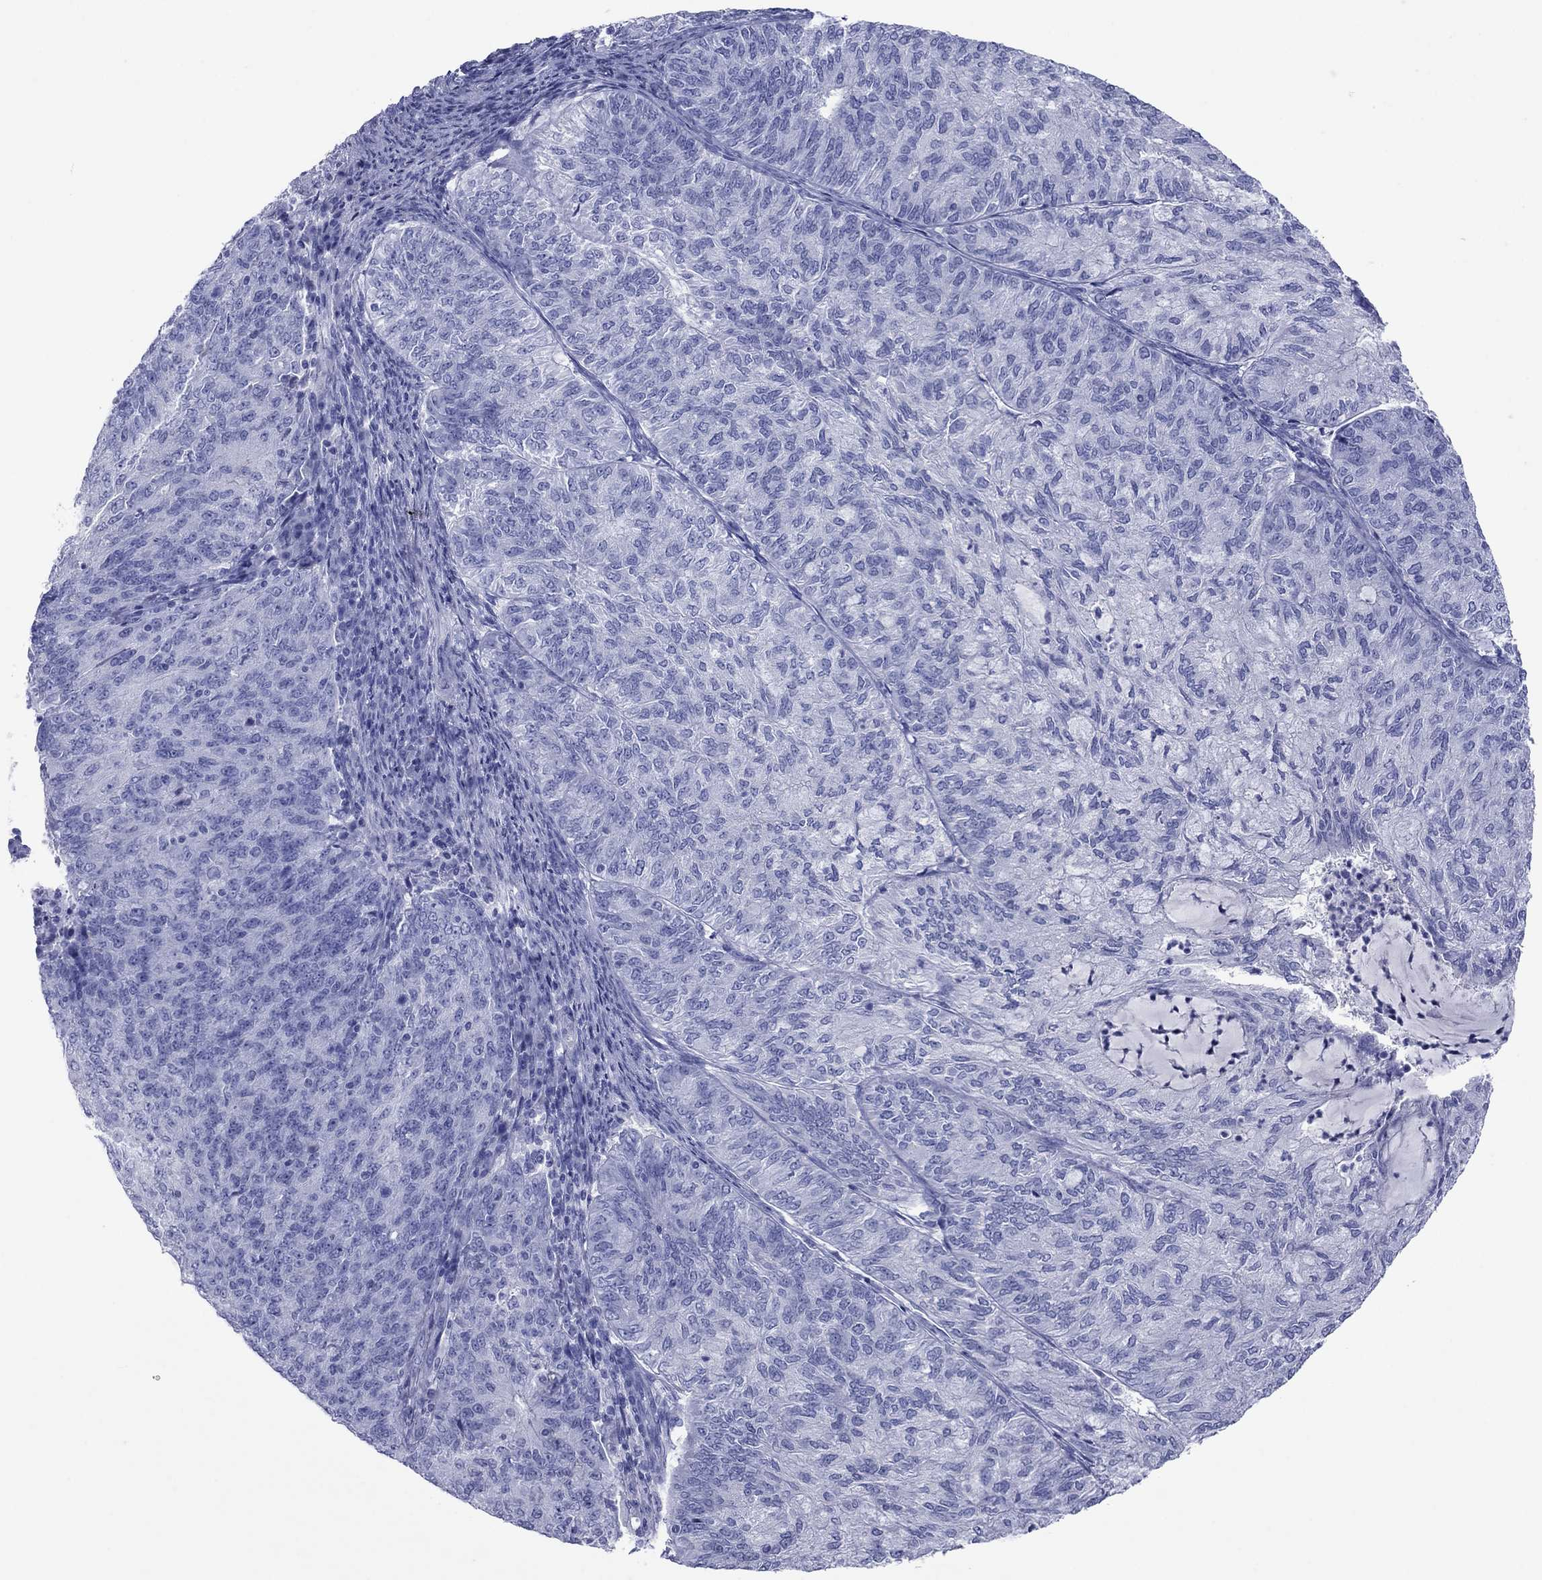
{"staining": {"intensity": "negative", "quantity": "none", "location": "none"}, "tissue": "endometrial cancer", "cell_type": "Tumor cells", "image_type": "cancer", "snomed": [{"axis": "morphology", "description": "Adenocarcinoma, NOS"}, {"axis": "topography", "description": "Endometrium"}], "caption": "Immunohistochemistry (IHC) image of neoplastic tissue: endometrial cancer (adenocarcinoma) stained with DAB (3,3'-diaminobenzidine) displays no significant protein expression in tumor cells. (DAB immunohistochemistry (IHC) visualized using brightfield microscopy, high magnification).", "gene": "ATP4A", "patient": {"sex": "female", "age": 82}}